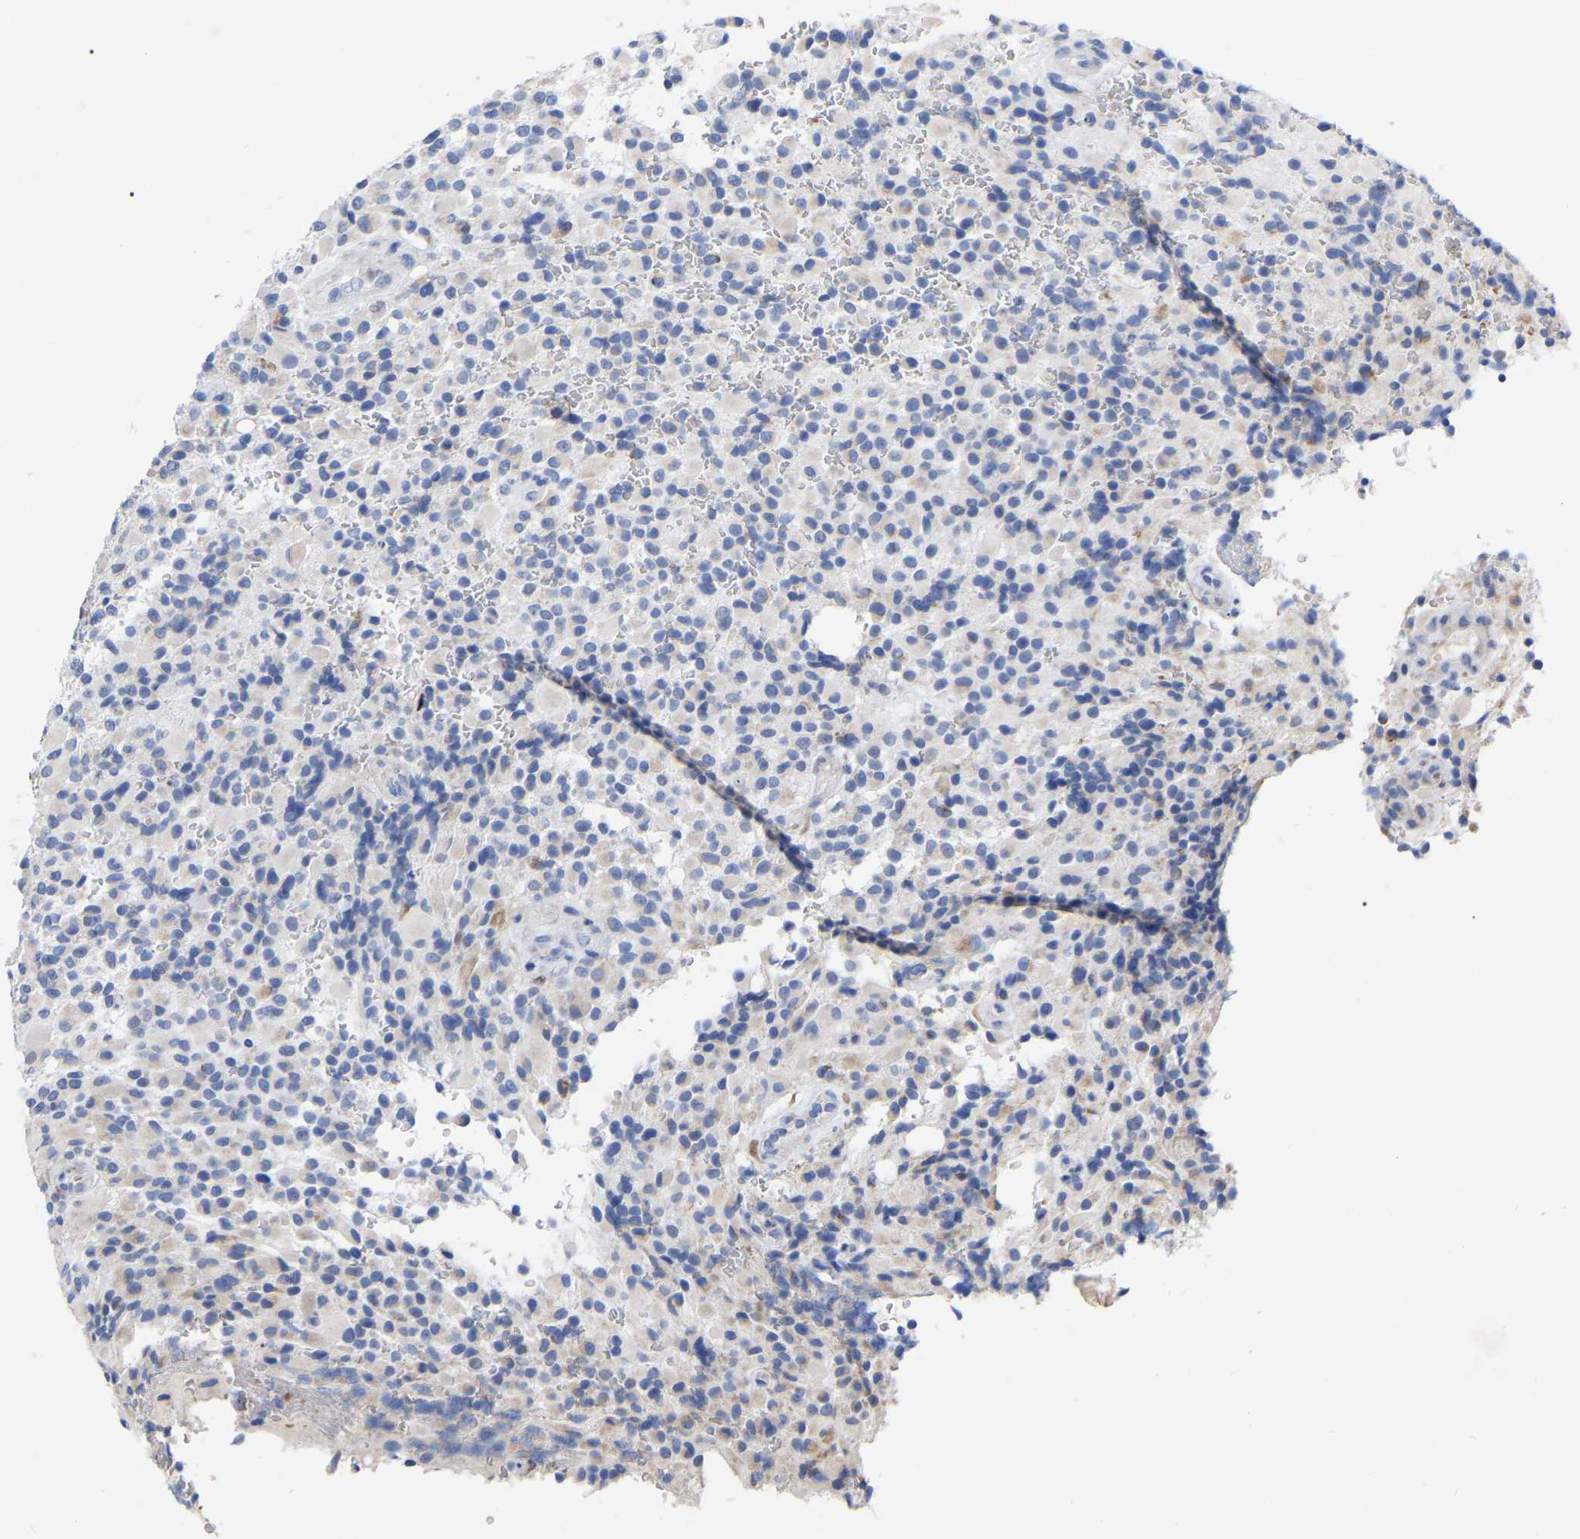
{"staining": {"intensity": "negative", "quantity": "none", "location": "none"}, "tissue": "glioma", "cell_type": "Tumor cells", "image_type": "cancer", "snomed": [{"axis": "morphology", "description": "Glioma, malignant, High grade"}, {"axis": "topography", "description": "Brain"}], "caption": "Human high-grade glioma (malignant) stained for a protein using immunohistochemistry (IHC) displays no positivity in tumor cells.", "gene": "GDF3", "patient": {"sex": "male", "age": 71}}